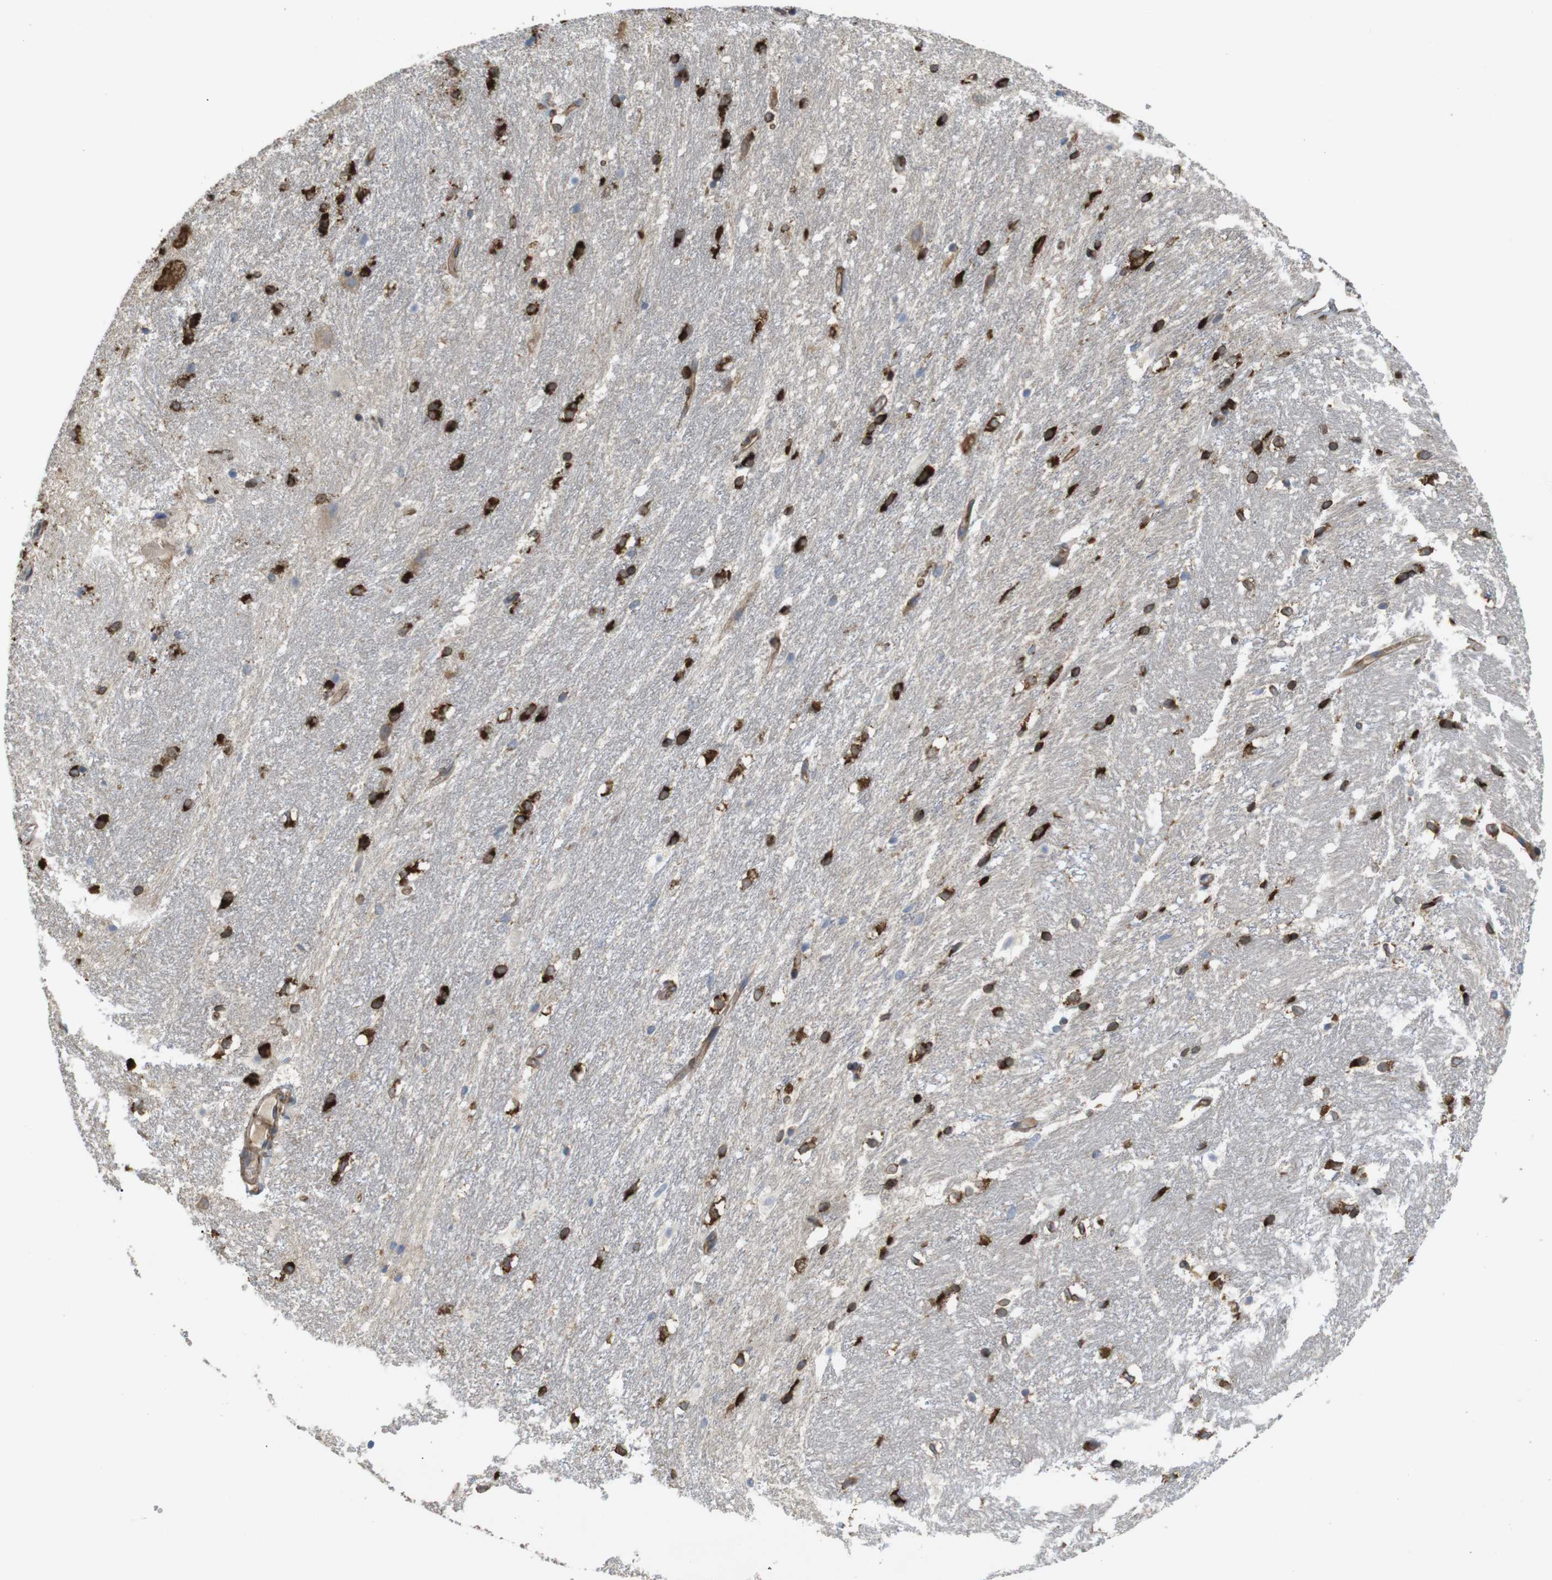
{"staining": {"intensity": "strong", "quantity": "25%-75%", "location": "cytoplasmic/membranous"}, "tissue": "hippocampus", "cell_type": "Glial cells", "image_type": "normal", "snomed": [{"axis": "morphology", "description": "Normal tissue, NOS"}, {"axis": "topography", "description": "Hippocampus"}], "caption": "Glial cells show high levels of strong cytoplasmic/membranous positivity in approximately 25%-75% of cells in unremarkable human hippocampus. (DAB IHC, brown staining for protein, blue staining for nuclei).", "gene": "PCNX2", "patient": {"sex": "female", "age": 19}}